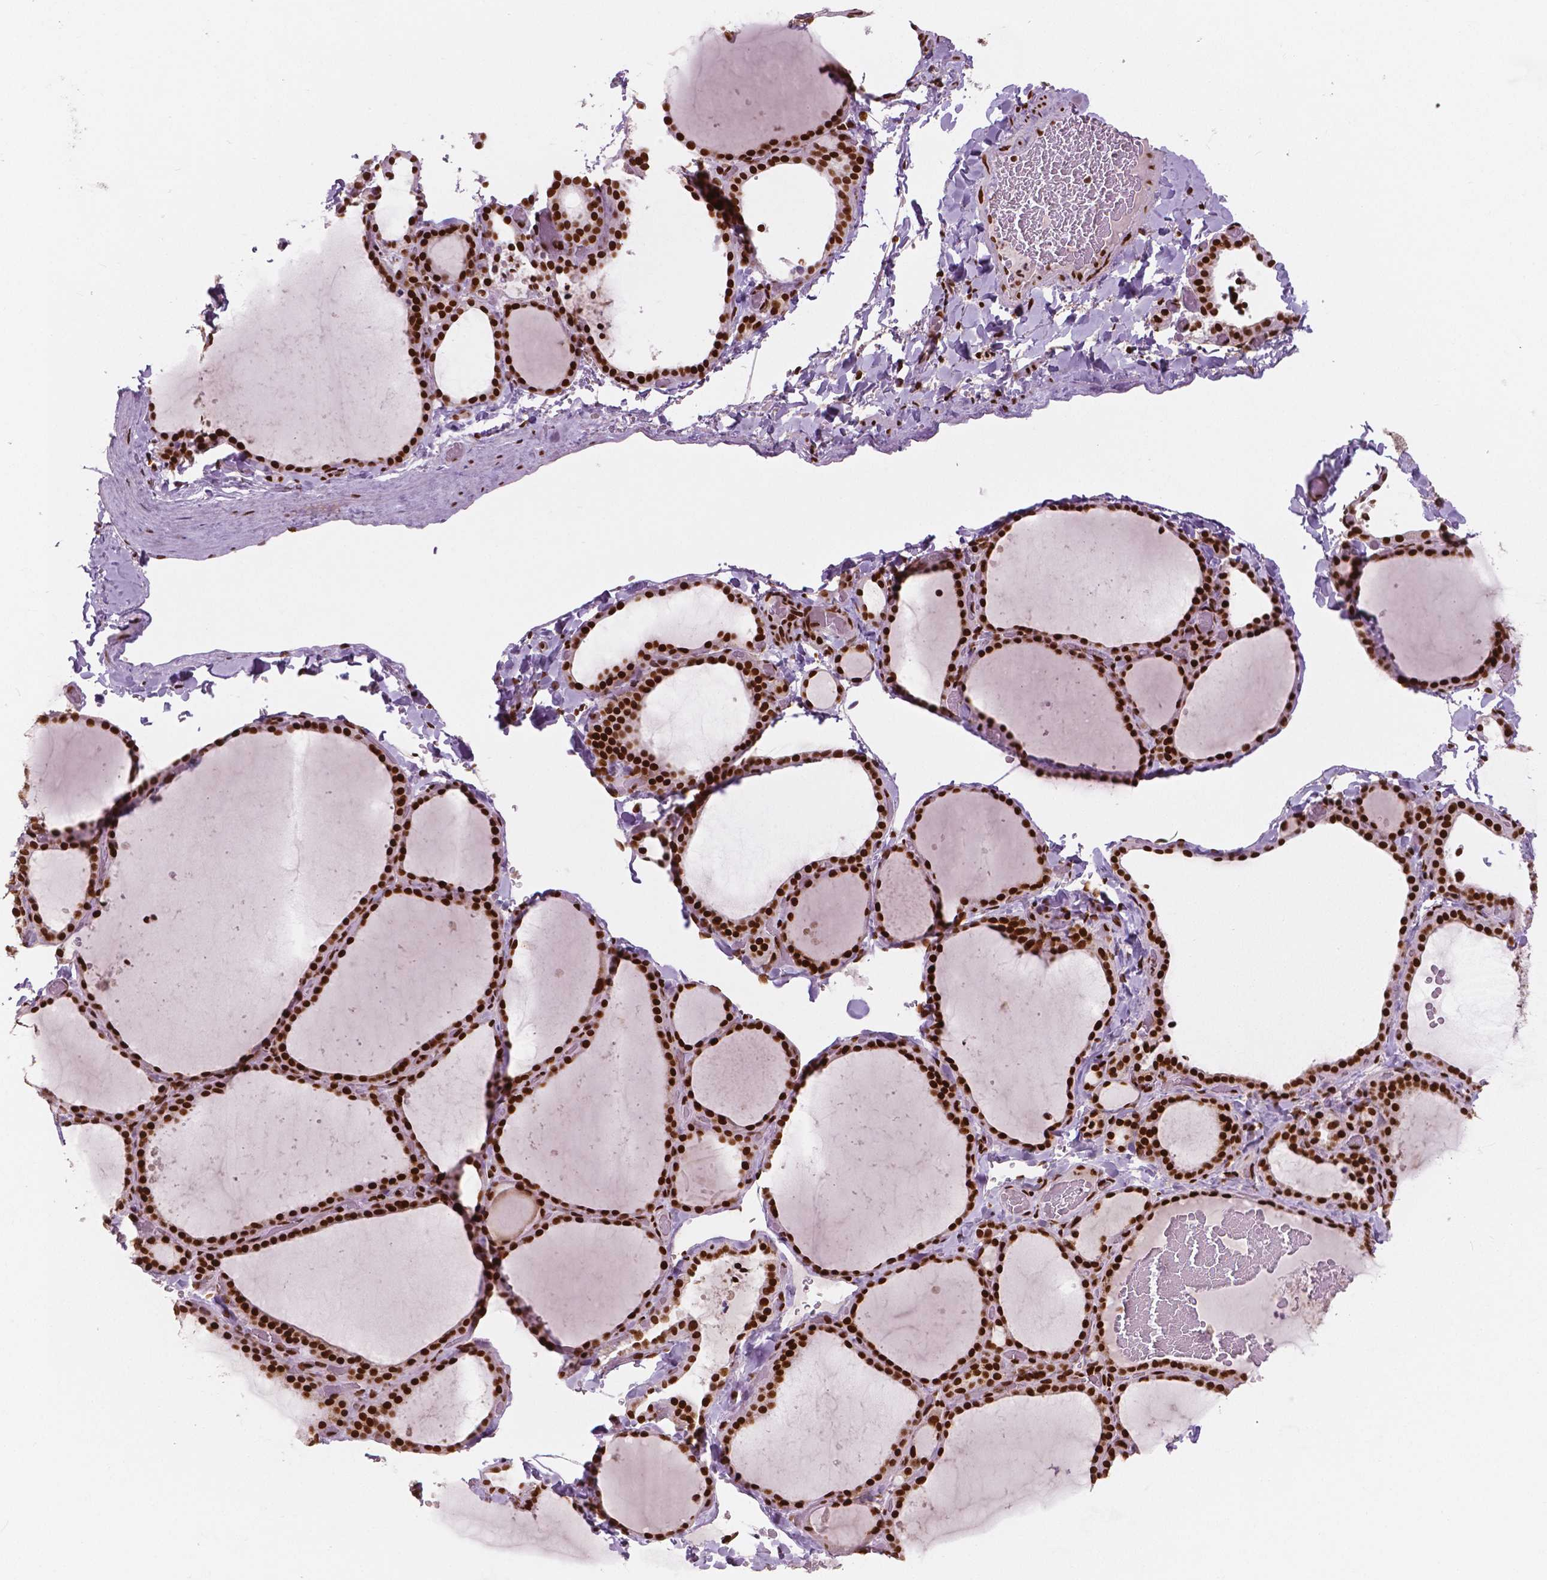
{"staining": {"intensity": "strong", "quantity": ">75%", "location": "nuclear"}, "tissue": "thyroid gland", "cell_type": "Glandular cells", "image_type": "normal", "snomed": [{"axis": "morphology", "description": "Normal tissue, NOS"}, {"axis": "topography", "description": "Thyroid gland"}], "caption": "Human thyroid gland stained for a protein (brown) exhibits strong nuclear positive expression in about >75% of glandular cells.", "gene": "BRD4", "patient": {"sex": "female", "age": 22}}